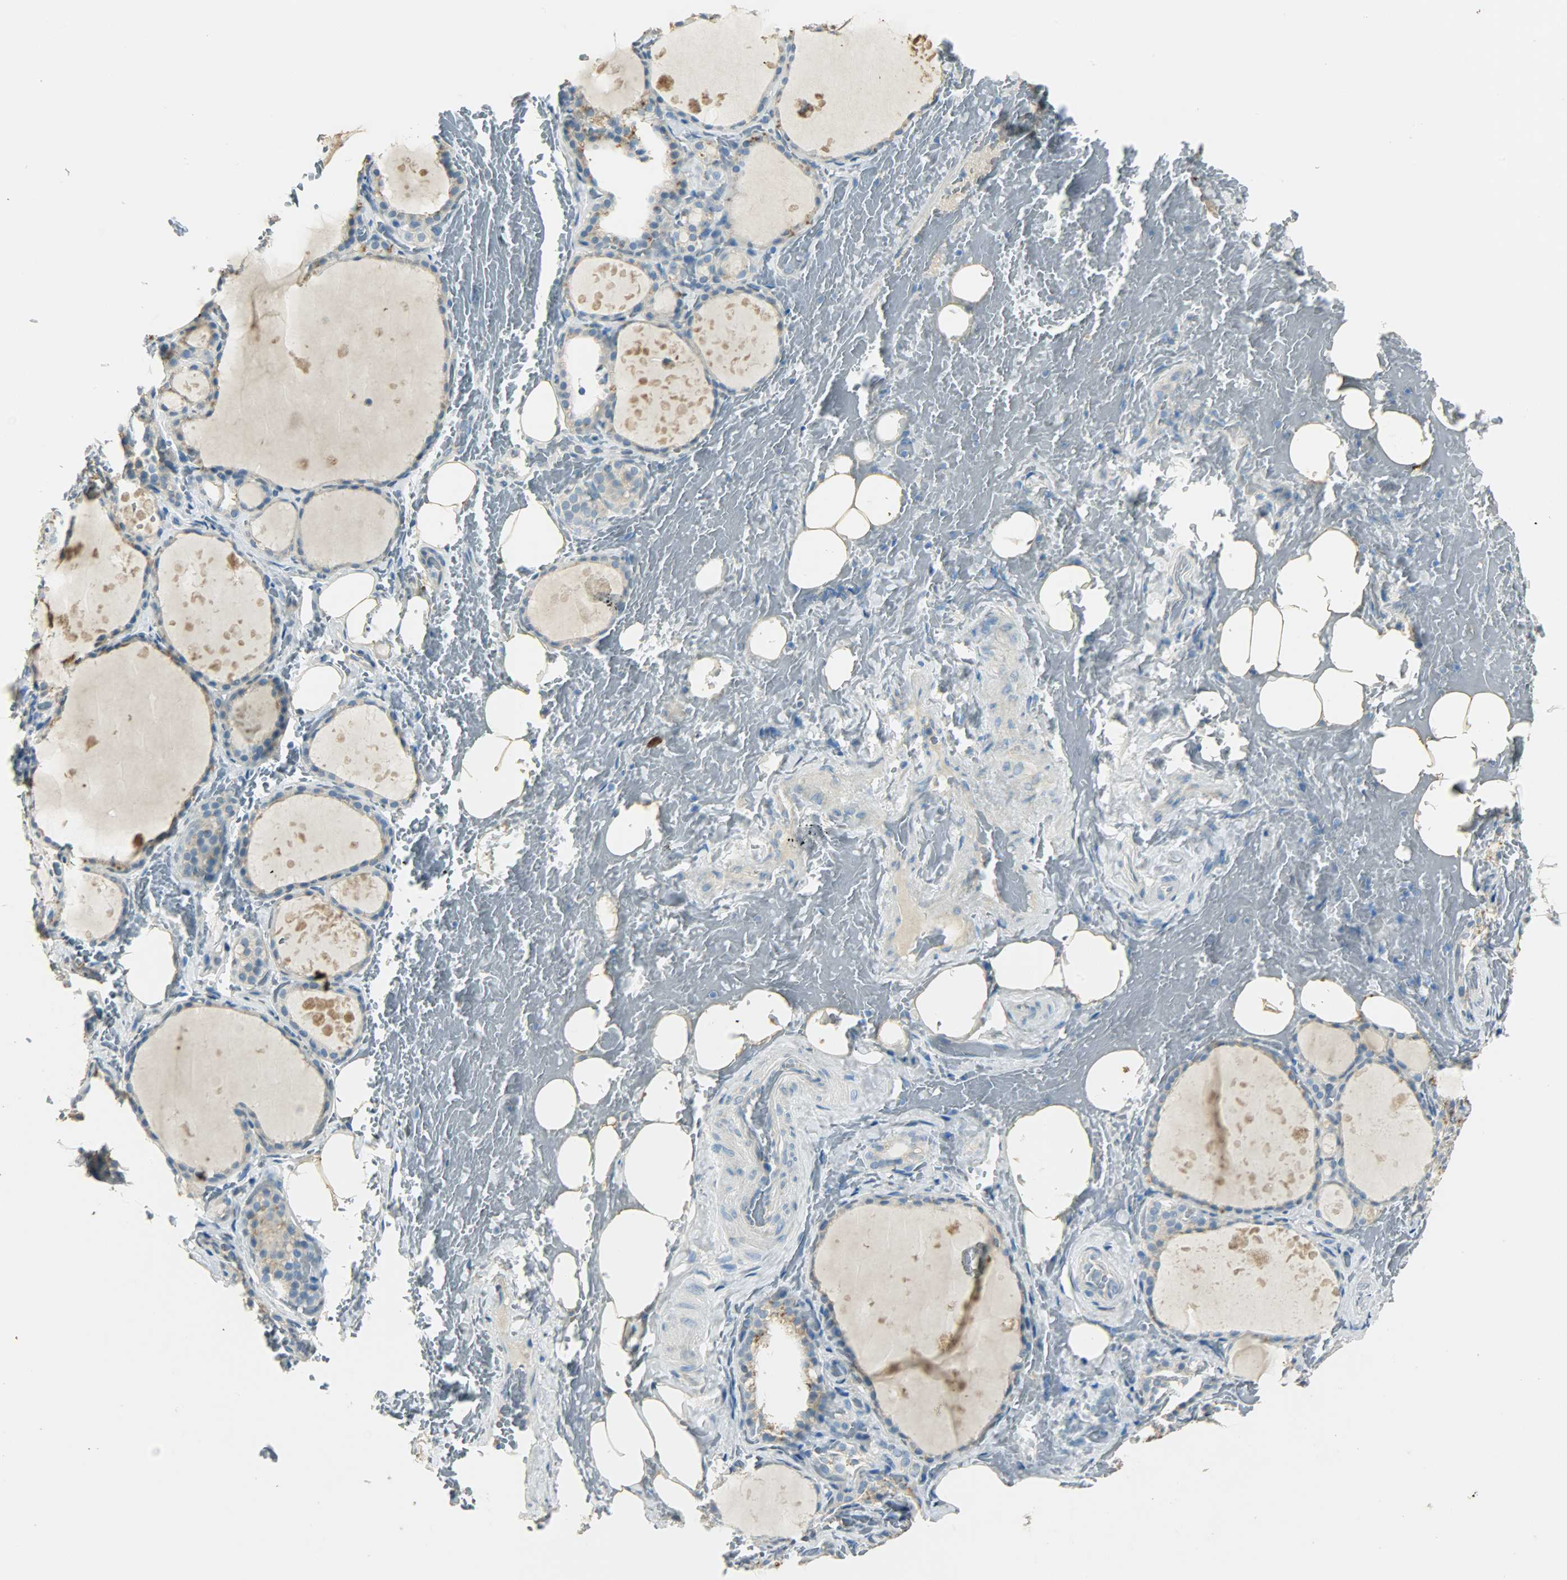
{"staining": {"intensity": "moderate", "quantity": "25%-75%", "location": "cytoplasmic/membranous"}, "tissue": "thyroid gland", "cell_type": "Glandular cells", "image_type": "normal", "snomed": [{"axis": "morphology", "description": "Normal tissue, NOS"}, {"axis": "topography", "description": "Thyroid gland"}], "caption": "Thyroid gland stained with DAB (3,3'-diaminobenzidine) IHC exhibits medium levels of moderate cytoplasmic/membranous expression in about 25%-75% of glandular cells.", "gene": "TPX2", "patient": {"sex": "male", "age": 61}}